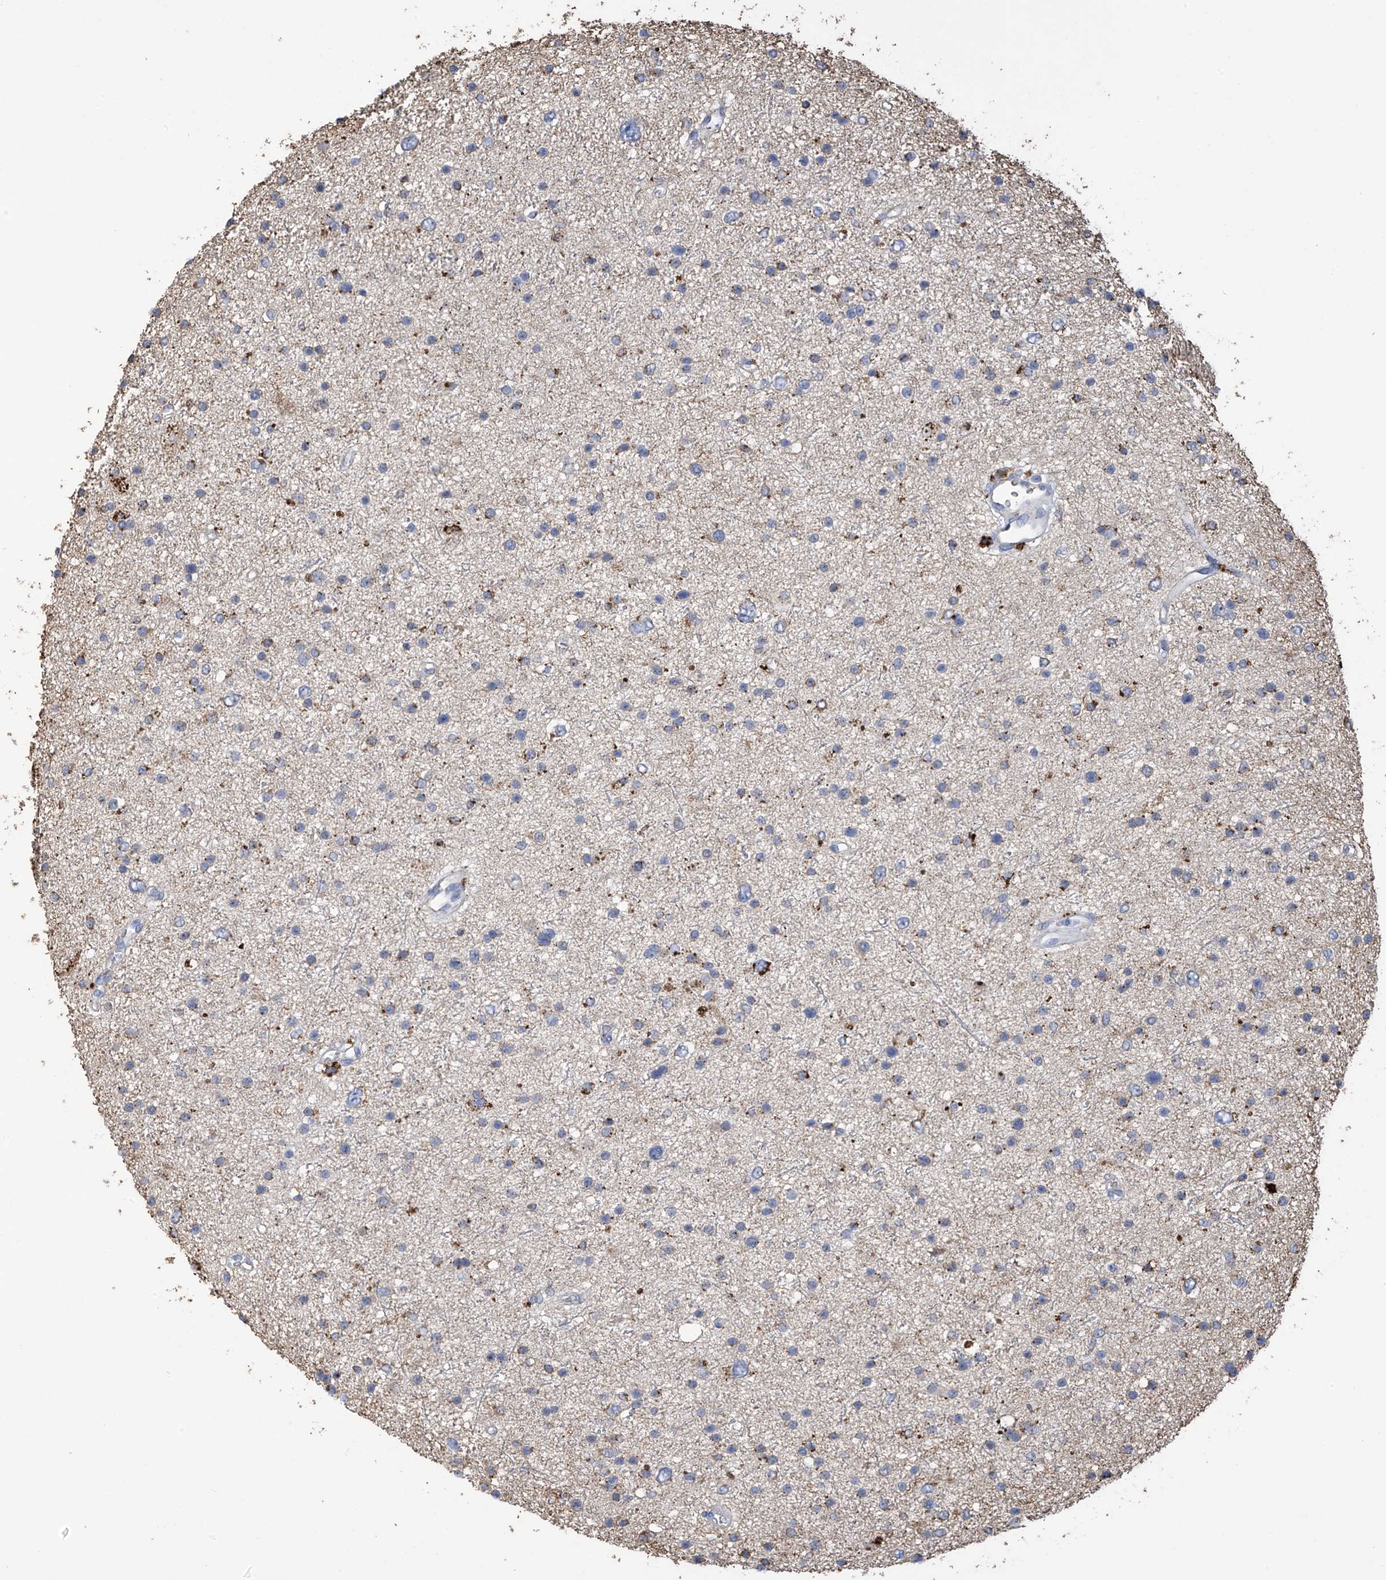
{"staining": {"intensity": "negative", "quantity": "none", "location": "none"}, "tissue": "glioma", "cell_type": "Tumor cells", "image_type": "cancer", "snomed": [{"axis": "morphology", "description": "Glioma, malignant, Low grade"}, {"axis": "topography", "description": "Brain"}], "caption": "An IHC micrograph of malignant glioma (low-grade) is shown. There is no staining in tumor cells of malignant glioma (low-grade).", "gene": "OGT", "patient": {"sex": "female", "age": 37}}